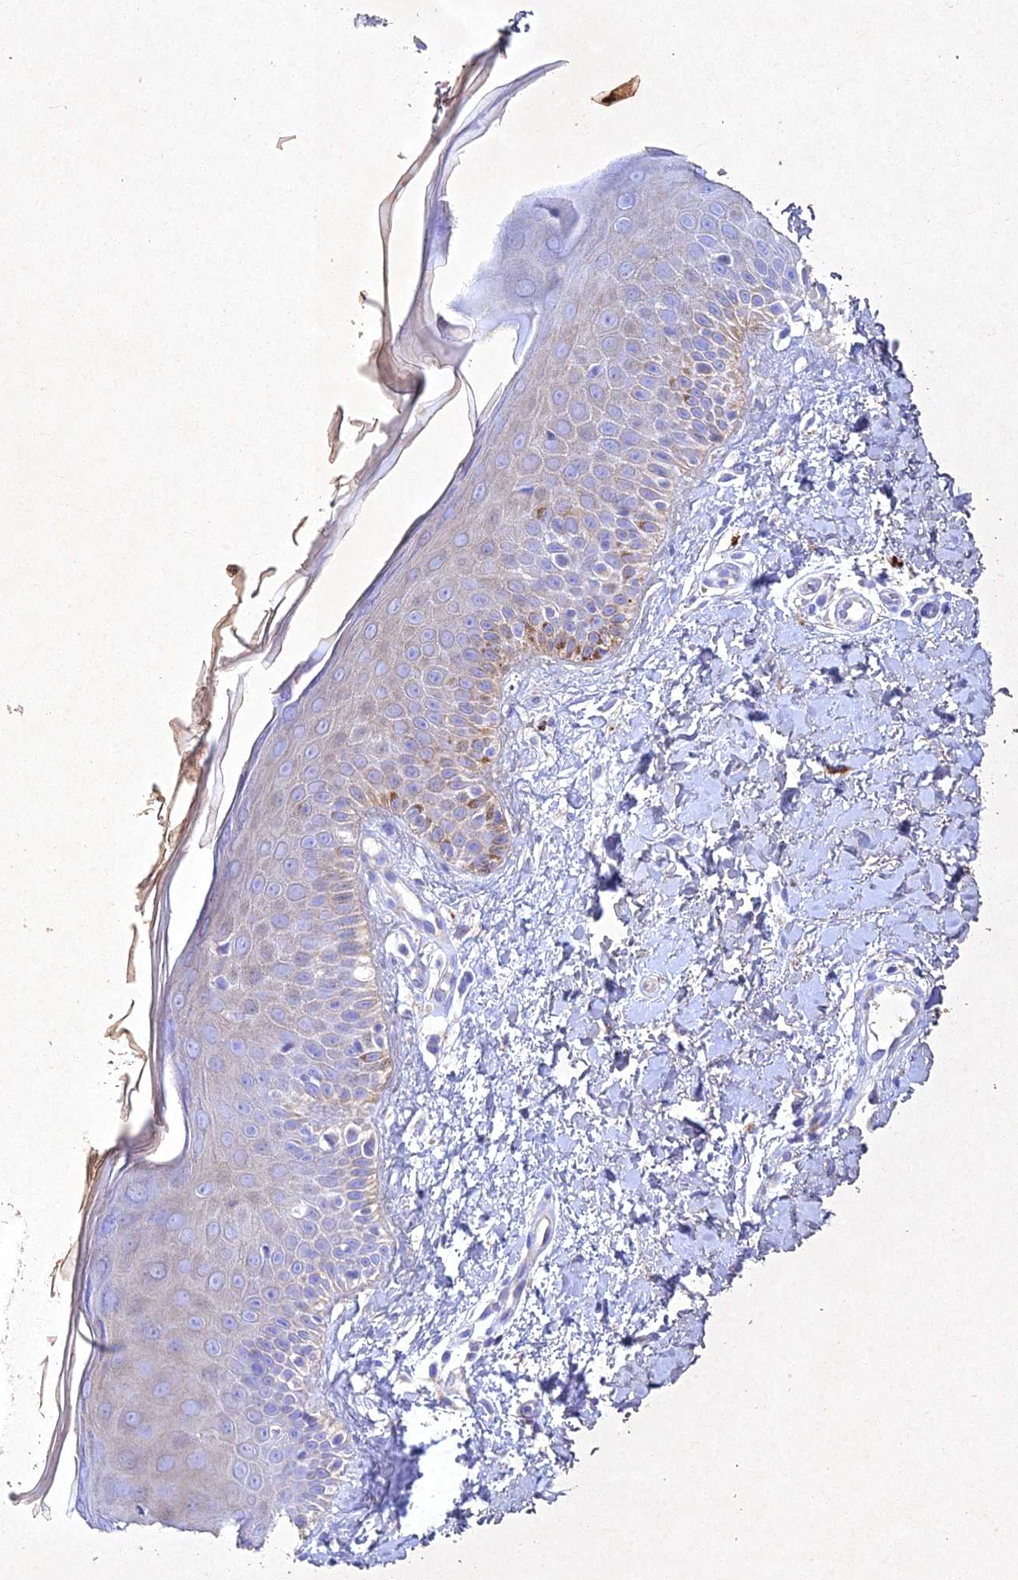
{"staining": {"intensity": "negative", "quantity": "none", "location": "none"}, "tissue": "skin", "cell_type": "Fibroblasts", "image_type": "normal", "snomed": [{"axis": "morphology", "description": "Normal tissue, NOS"}, {"axis": "topography", "description": "Skin"}], "caption": "Immunohistochemistry histopathology image of normal skin: human skin stained with DAB reveals no significant protein expression in fibroblasts.", "gene": "NDUFV1", "patient": {"sex": "male", "age": 52}}